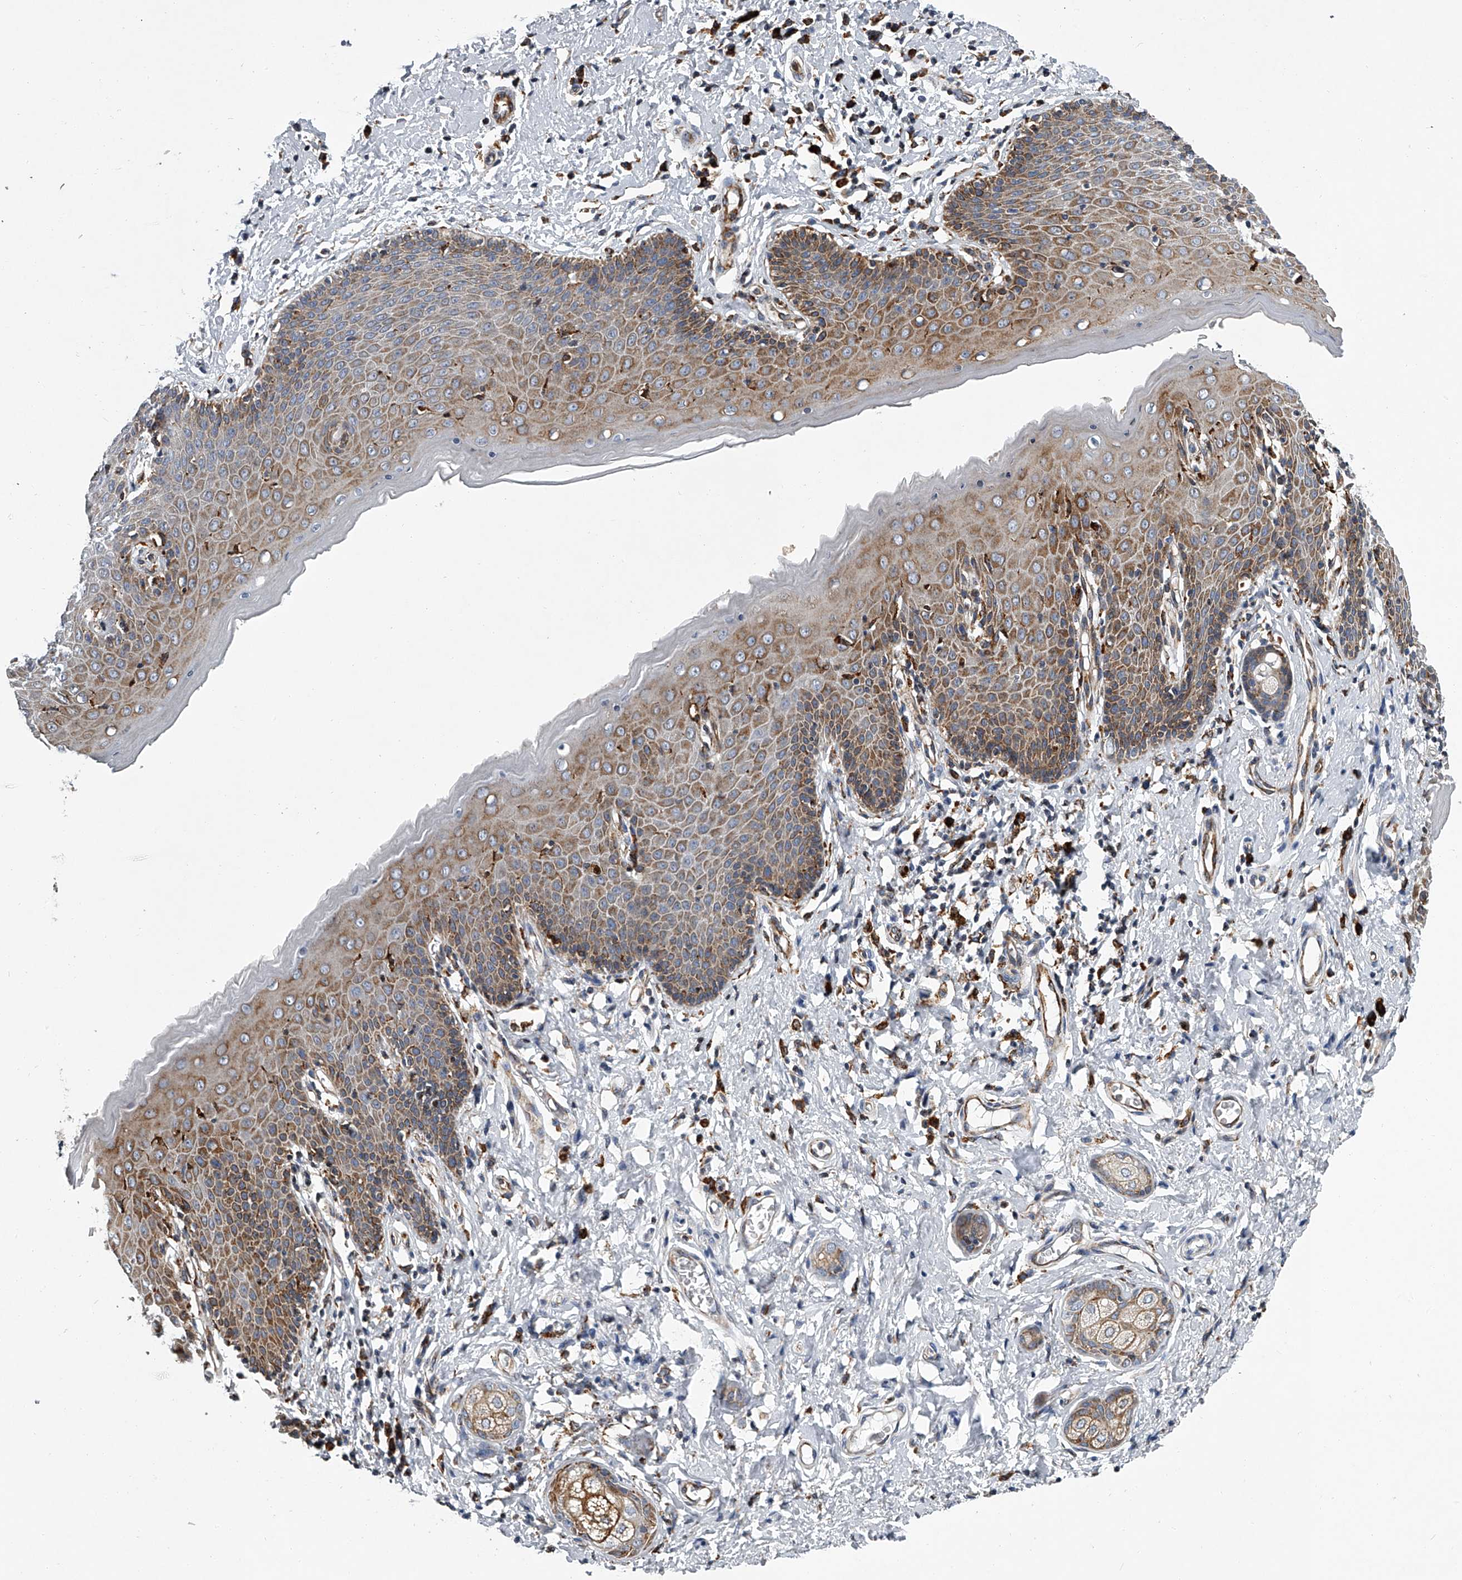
{"staining": {"intensity": "moderate", "quantity": "25%-75%", "location": "cytoplasmic/membranous"}, "tissue": "skin", "cell_type": "Epidermal cells", "image_type": "normal", "snomed": [{"axis": "morphology", "description": "Normal tissue, NOS"}, {"axis": "topography", "description": "Vulva"}], "caption": "Immunohistochemistry (IHC) (DAB) staining of unremarkable skin displays moderate cytoplasmic/membranous protein expression in approximately 25%-75% of epidermal cells.", "gene": "TMEM63C", "patient": {"sex": "female", "age": 66}}